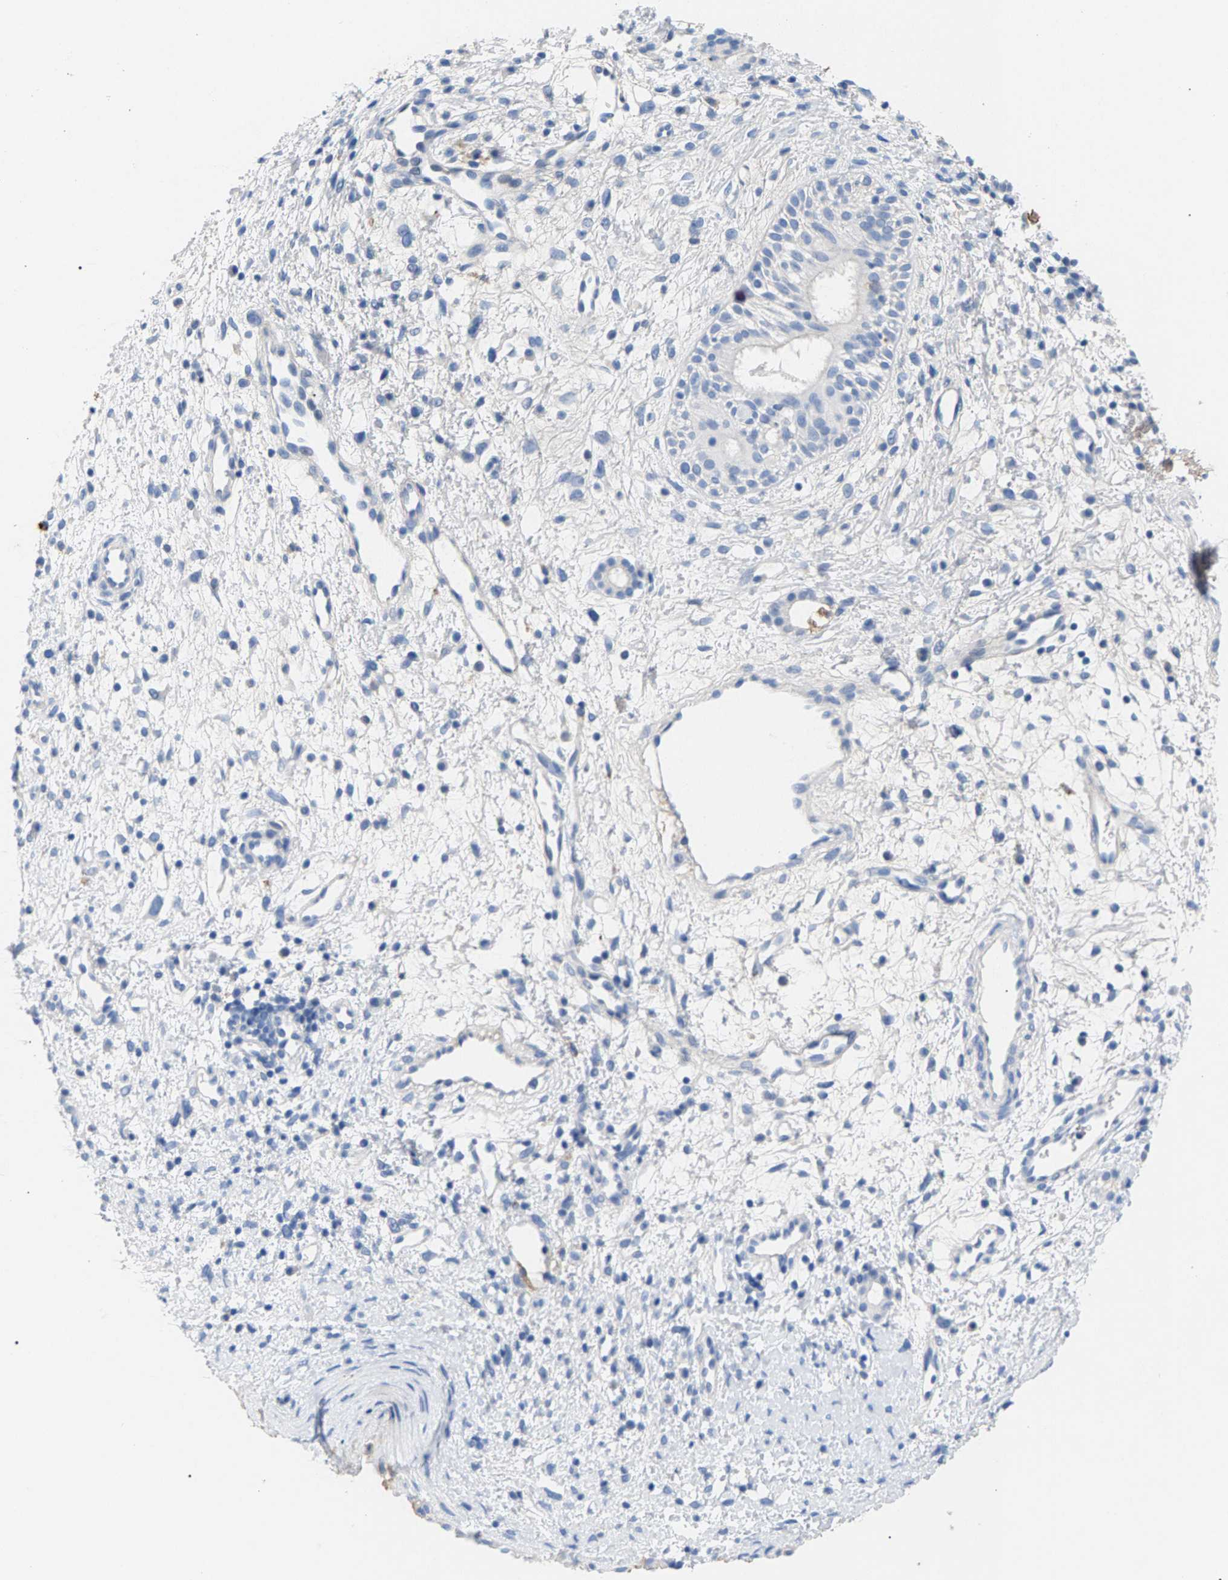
{"staining": {"intensity": "negative", "quantity": "none", "location": "none"}, "tissue": "nasopharynx", "cell_type": "Respiratory epithelial cells", "image_type": "normal", "snomed": [{"axis": "morphology", "description": "Normal tissue, NOS"}, {"axis": "topography", "description": "Nasopharynx"}], "caption": "IHC micrograph of benign nasopharynx stained for a protein (brown), which displays no staining in respiratory epithelial cells. The staining is performed using DAB brown chromogen with nuclei counter-stained in using hematoxylin.", "gene": "APOH", "patient": {"sex": "male", "age": 22}}